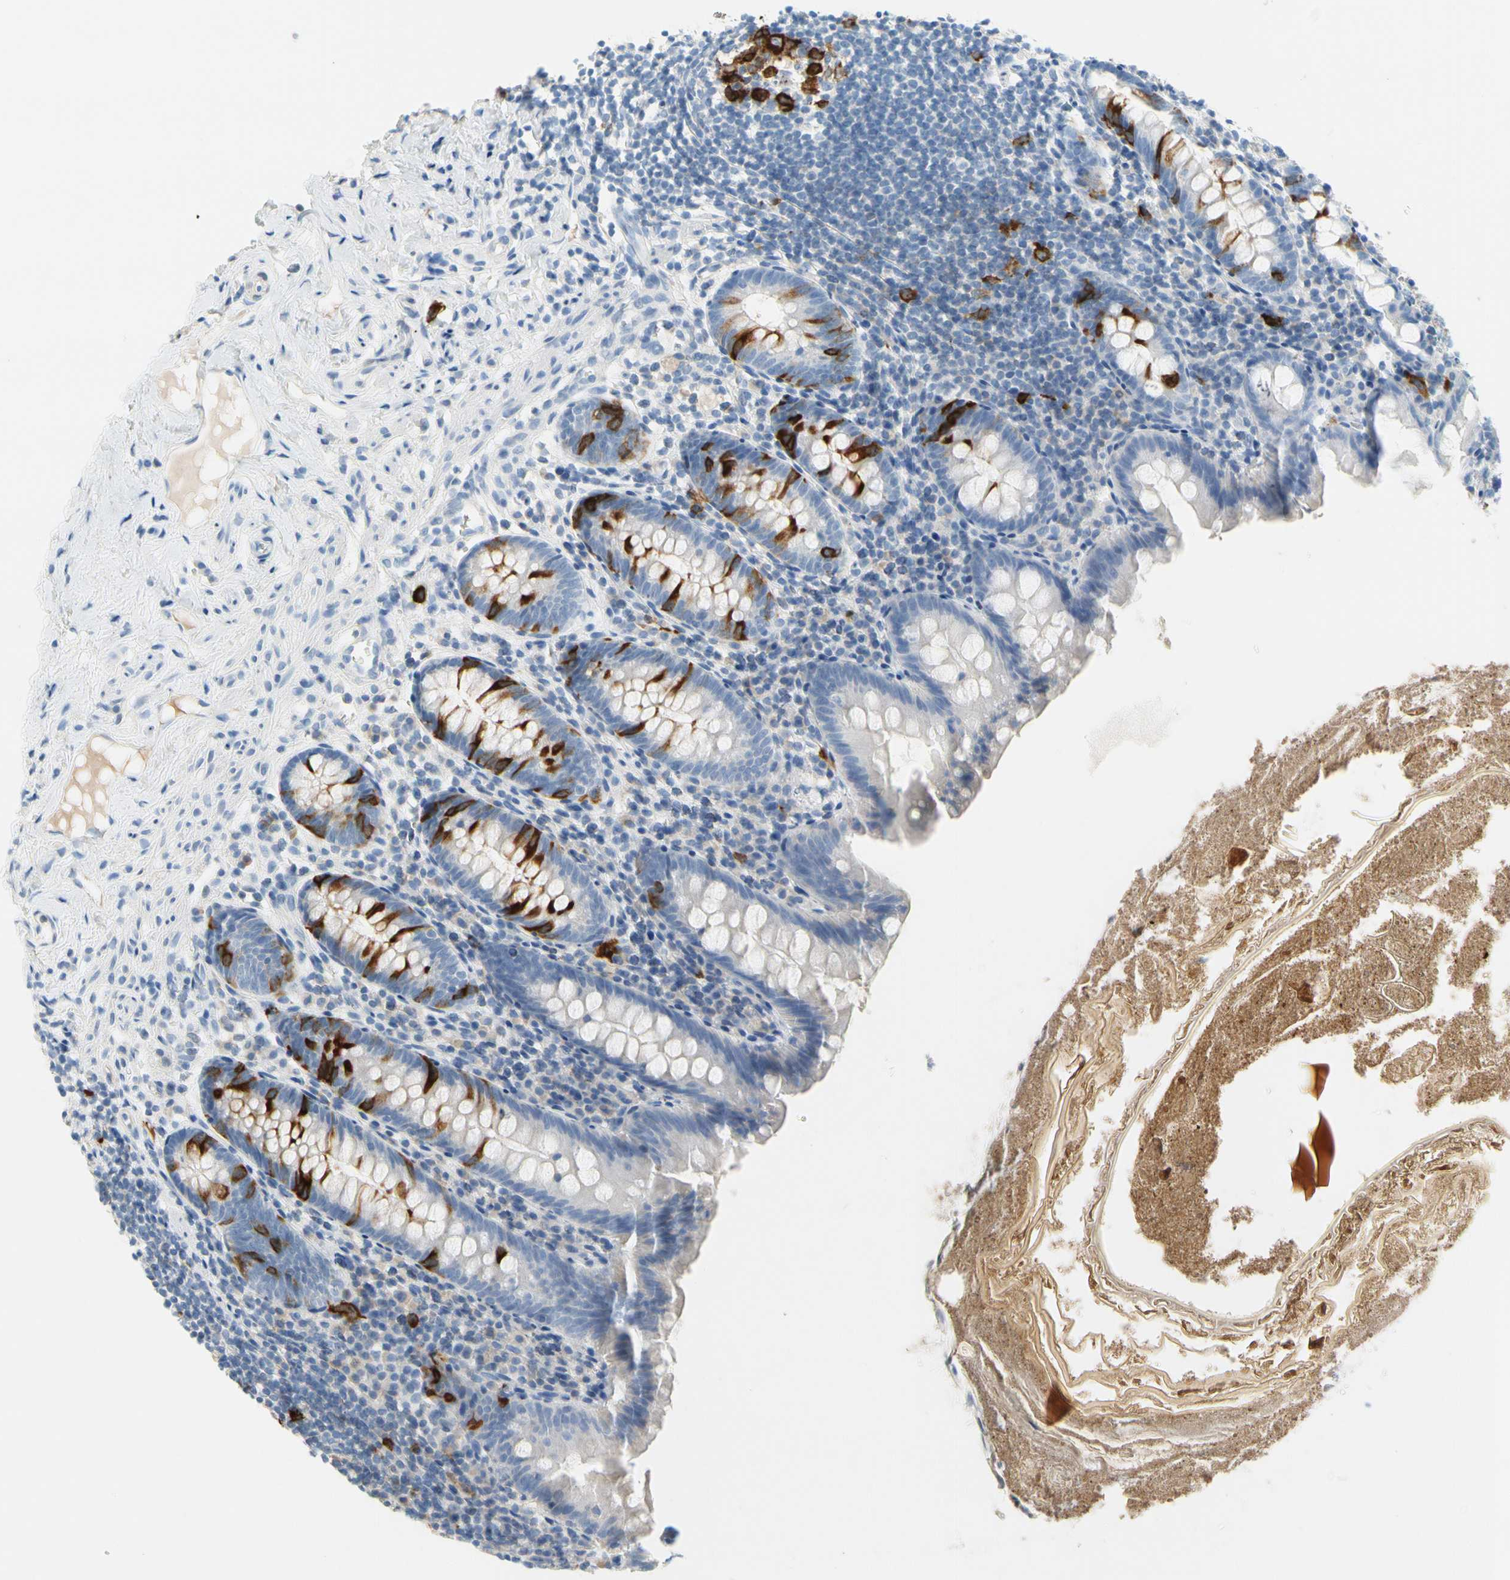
{"staining": {"intensity": "strong", "quantity": "<25%", "location": "cytoplasmic/membranous"}, "tissue": "appendix", "cell_type": "Glandular cells", "image_type": "normal", "snomed": [{"axis": "morphology", "description": "Normal tissue, NOS"}, {"axis": "topography", "description": "Appendix"}], "caption": "A micrograph of human appendix stained for a protein demonstrates strong cytoplasmic/membranous brown staining in glandular cells. (DAB (3,3'-diaminobenzidine) = brown stain, brightfield microscopy at high magnification).", "gene": "TACC3", "patient": {"sex": "male", "age": 52}}